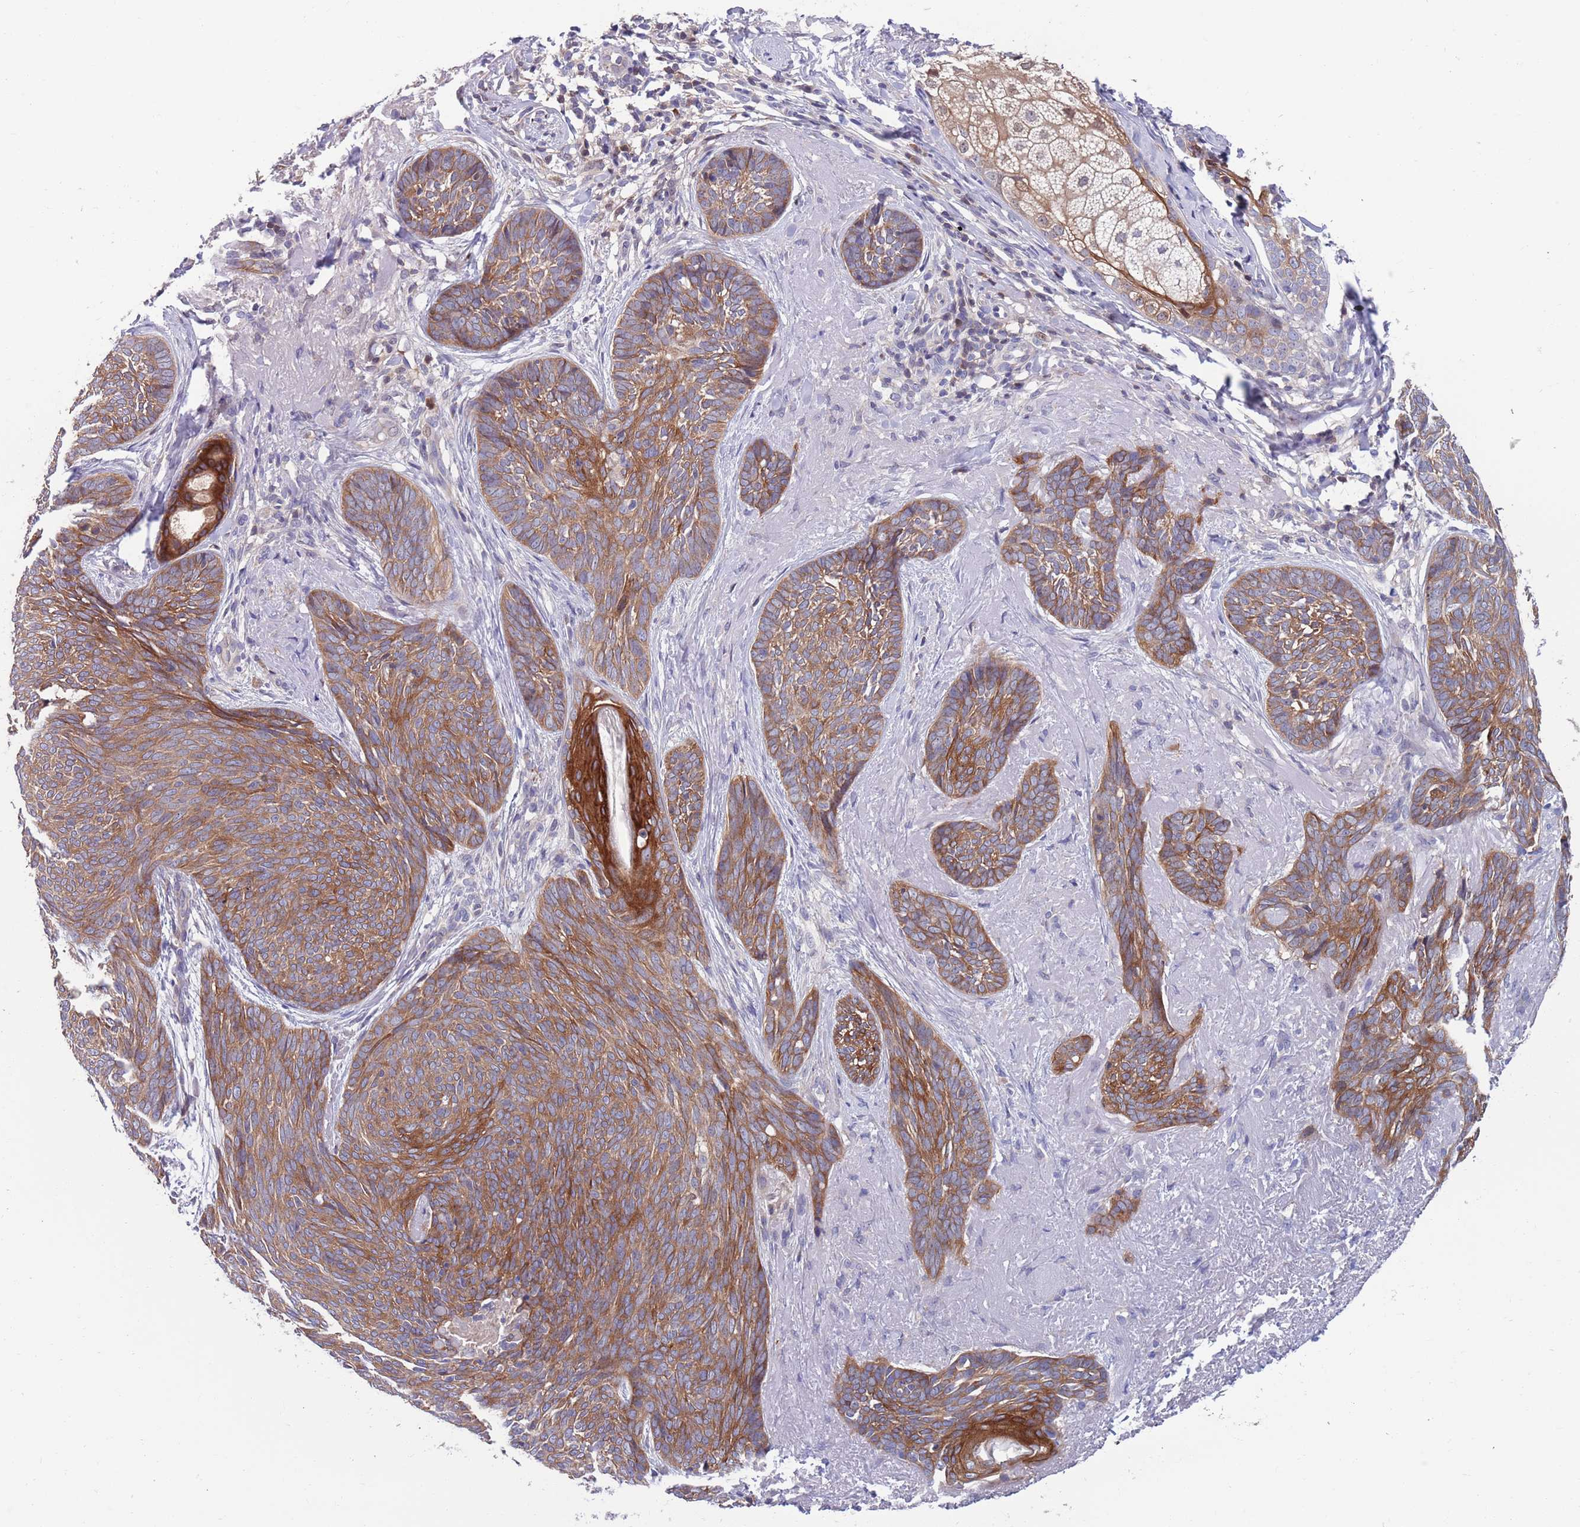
{"staining": {"intensity": "moderate", "quantity": ">75%", "location": "cytoplasmic/membranous"}, "tissue": "skin cancer", "cell_type": "Tumor cells", "image_type": "cancer", "snomed": [{"axis": "morphology", "description": "Basal cell carcinoma"}, {"axis": "topography", "description": "Skin"}], "caption": "A high-resolution micrograph shows immunohistochemistry staining of skin cancer, which reveals moderate cytoplasmic/membranous staining in approximately >75% of tumor cells. (IHC, brightfield microscopy, high magnification).", "gene": "KLHL29", "patient": {"sex": "female", "age": 86}}